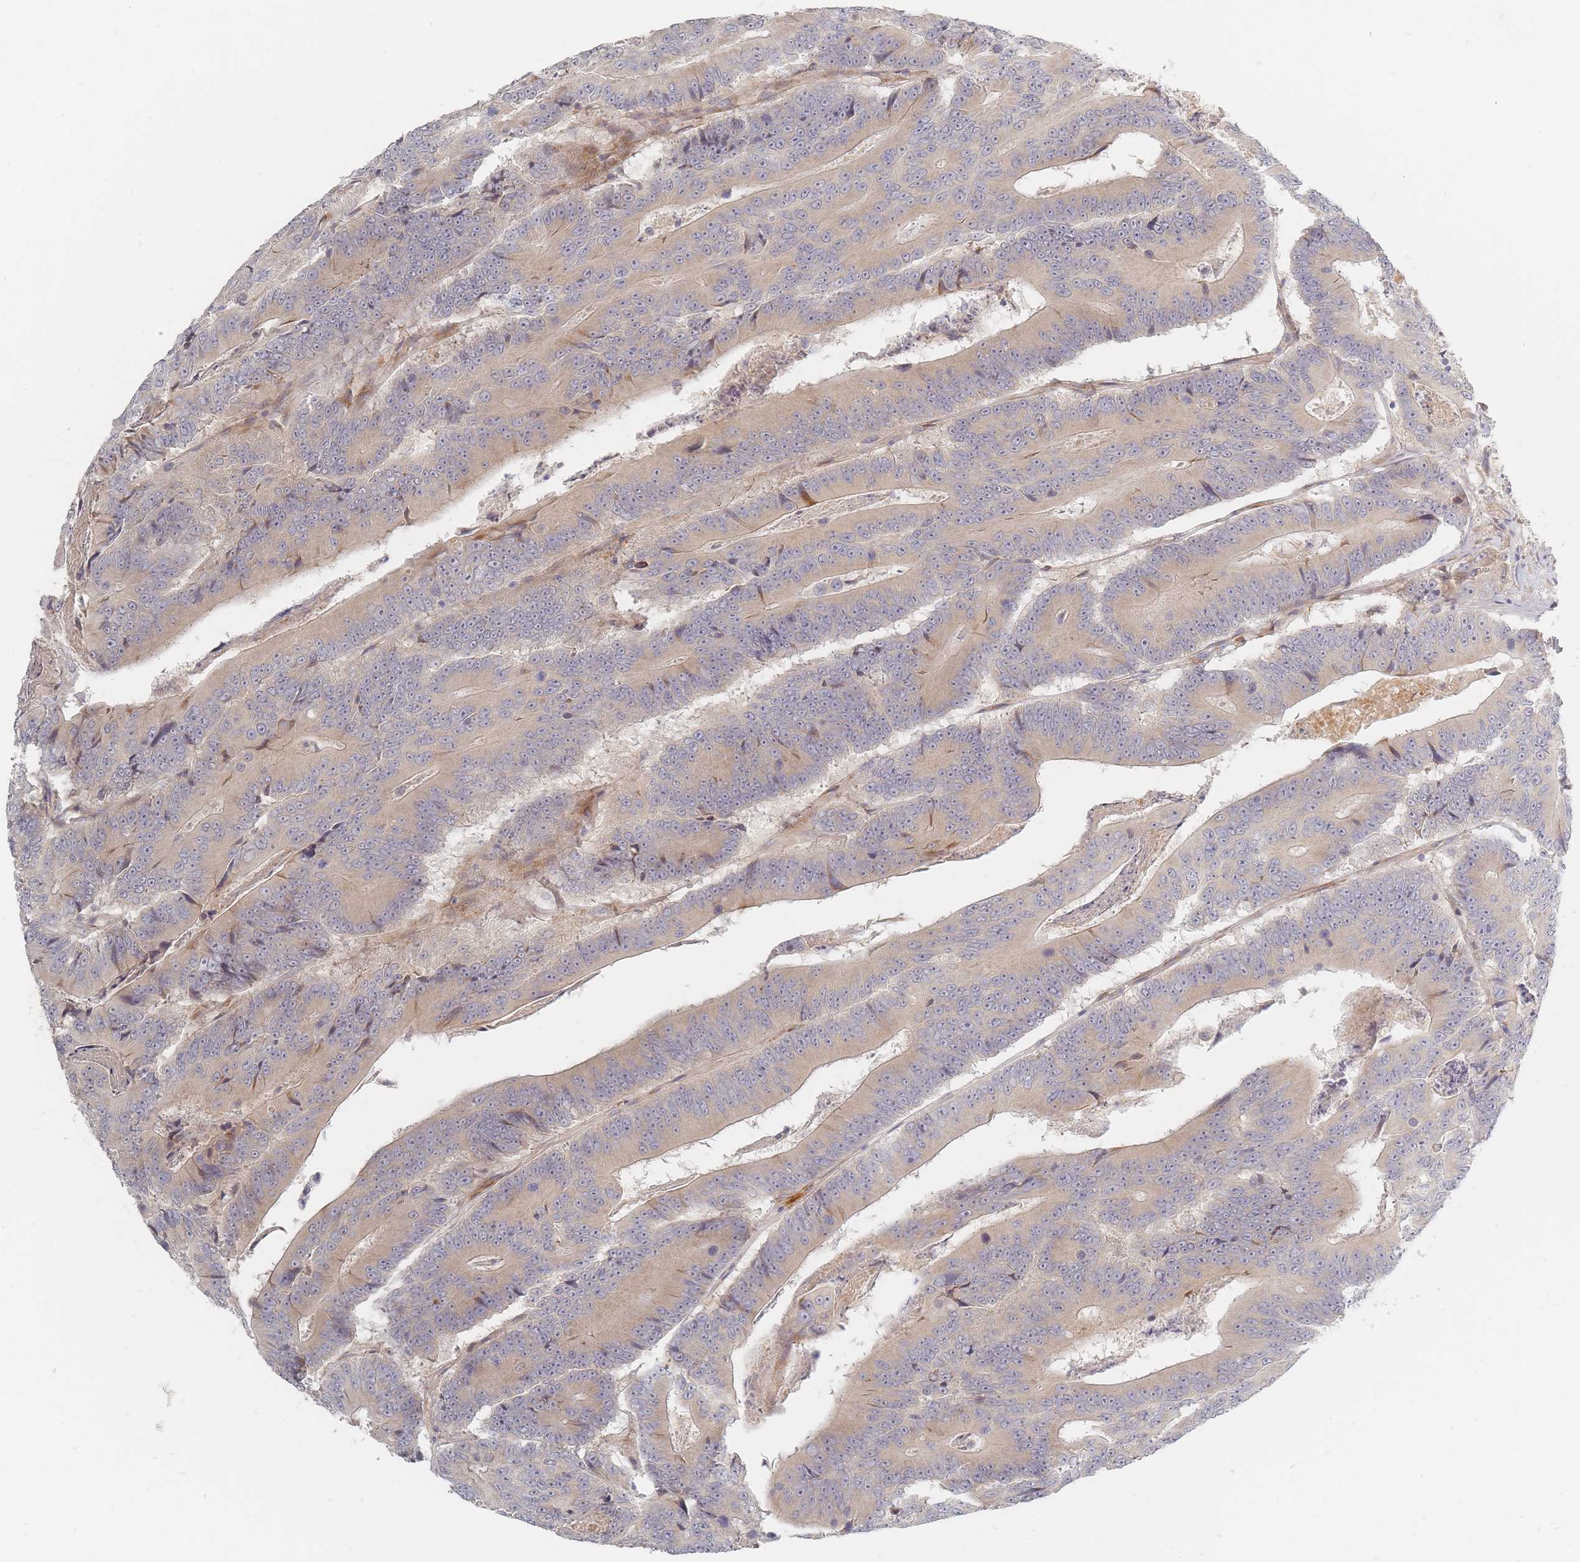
{"staining": {"intensity": "weak", "quantity": ">75%", "location": "cytoplasmic/membranous"}, "tissue": "colorectal cancer", "cell_type": "Tumor cells", "image_type": "cancer", "snomed": [{"axis": "morphology", "description": "Adenocarcinoma, NOS"}, {"axis": "topography", "description": "Colon"}], "caption": "DAB immunohistochemical staining of human colorectal adenocarcinoma exhibits weak cytoplasmic/membranous protein positivity in approximately >75% of tumor cells. Nuclei are stained in blue.", "gene": "ZKSCAN7", "patient": {"sex": "male", "age": 83}}